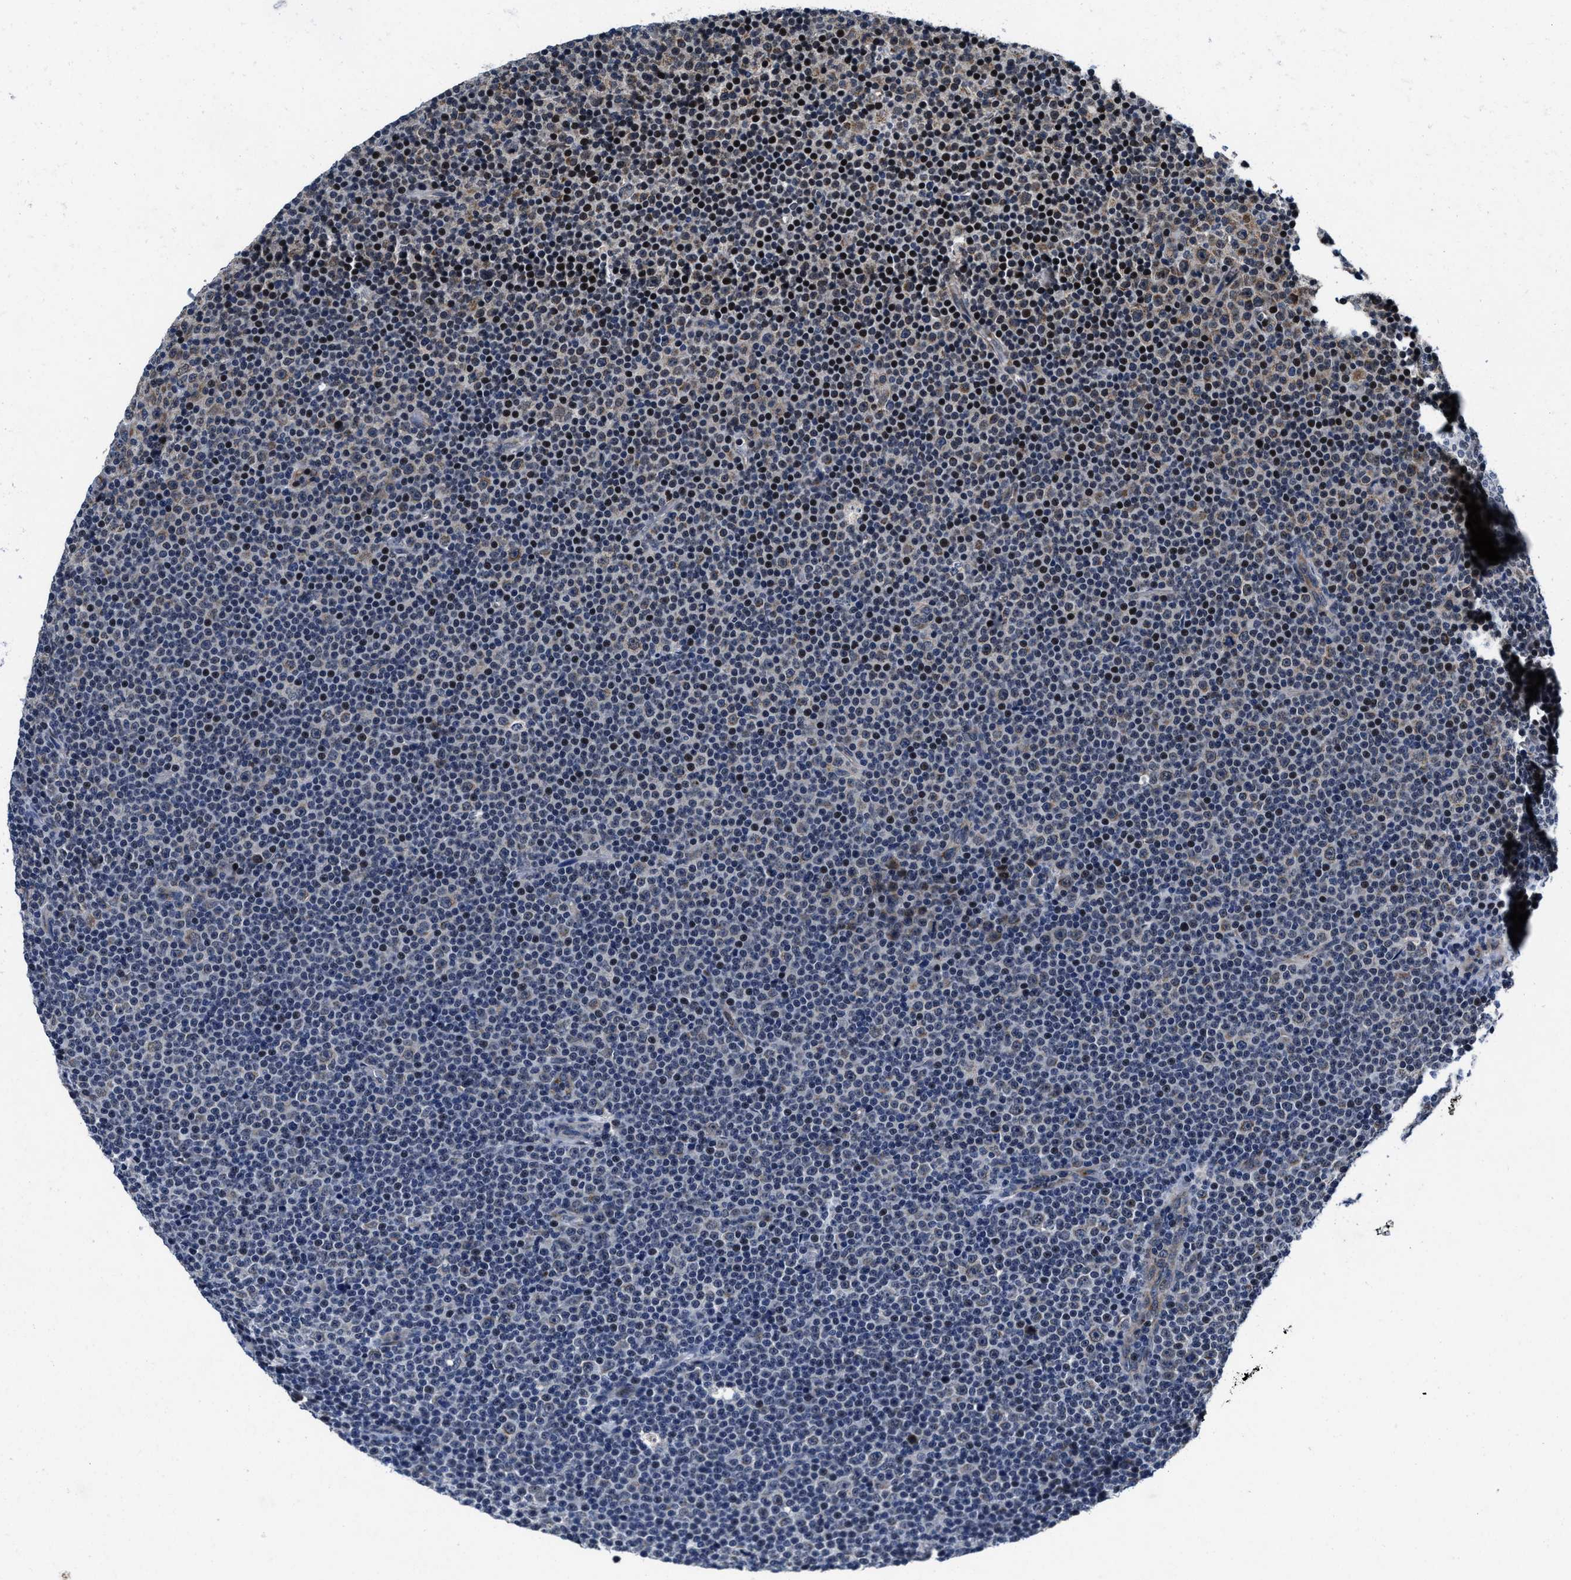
{"staining": {"intensity": "negative", "quantity": "none", "location": "none"}, "tissue": "lymphoma", "cell_type": "Tumor cells", "image_type": "cancer", "snomed": [{"axis": "morphology", "description": "Malignant lymphoma, non-Hodgkin's type, Low grade"}, {"axis": "topography", "description": "Lymph node"}], "caption": "An image of malignant lymphoma, non-Hodgkin's type (low-grade) stained for a protein shows no brown staining in tumor cells.", "gene": "TMEM53", "patient": {"sex": "female", "age": 67}}